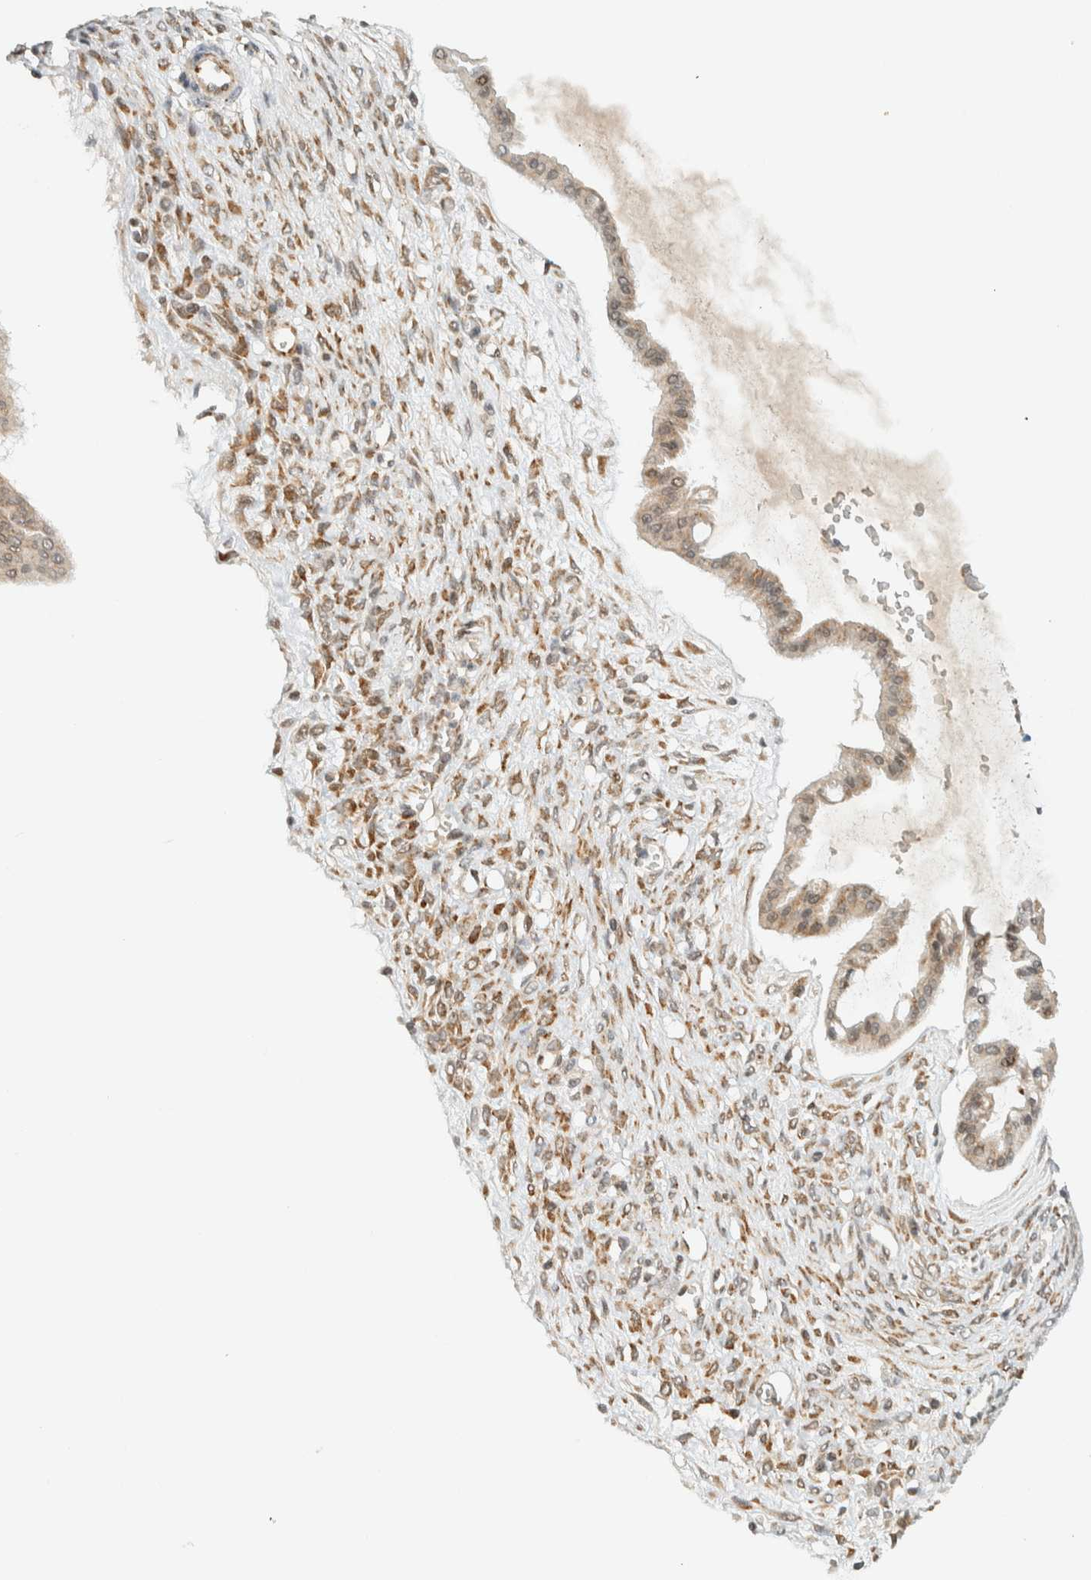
{"staining": {"intensity": "weak", "quantity": "25%-75%", "location": "cytoplasmic/membranous,nuclear"}, "tissue": "ovarian cancer", "cell_type": "Tumor cells", "image_type": "cancer", "snomed": [{"axis": "morphology", "description": "Cystadenocarcinoma, mucinous, NOS"}, {"axis": "topography", "description": "Ovary"}], "caption": "About 25%-75% of tumor cells in human mucinous cystadenocarcinoma (ovarian) exhibit weak cytoplasmic/membranous and nuclear protein positivity as visualized by brown immunohistochemical staining.", "gene": "ITPRID1", "patient": {"sex": "female", "age": 73}}